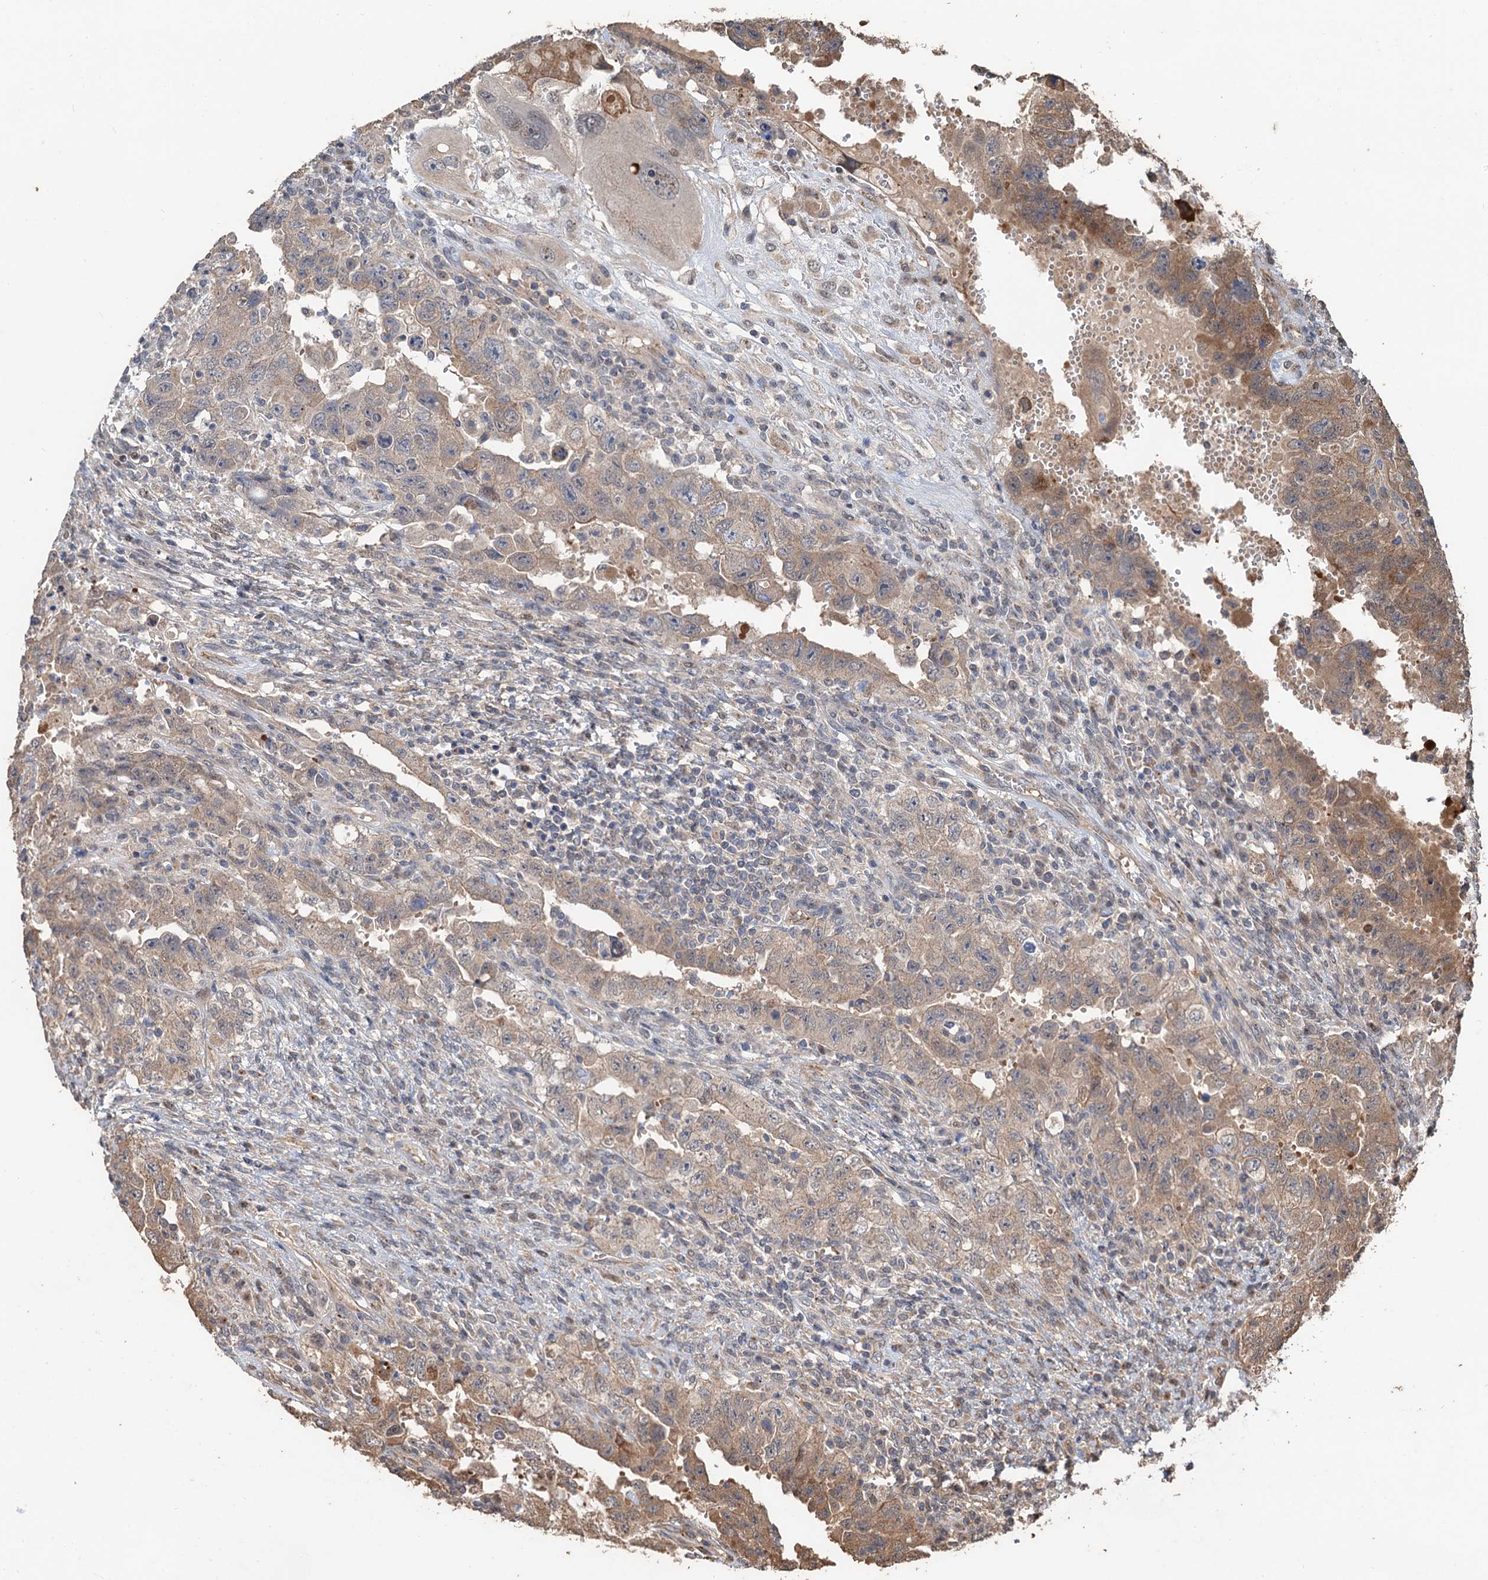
{"staining": {"intensity": "moderate", "quantity": ">75%", "location": "cytoplasmic/membranous"}, "tissue": "testis cancer", "cell_type": "Tumor cells", "image_type": "cancer", "snomed": [{"axis": "morphology", "description": "Carcinoma, Embryonal, NOS"}, {"axis": "topography", "description": "Testis"}], "caption": "Immunohistochemical staining of human embryonal carcinoma (testis) displays medium levels of moderate cytoplasmic/membranous staining in about >75% of tumor cells.", "gene": "DEXI", "patient": {"sex": "male", "age": 26}}